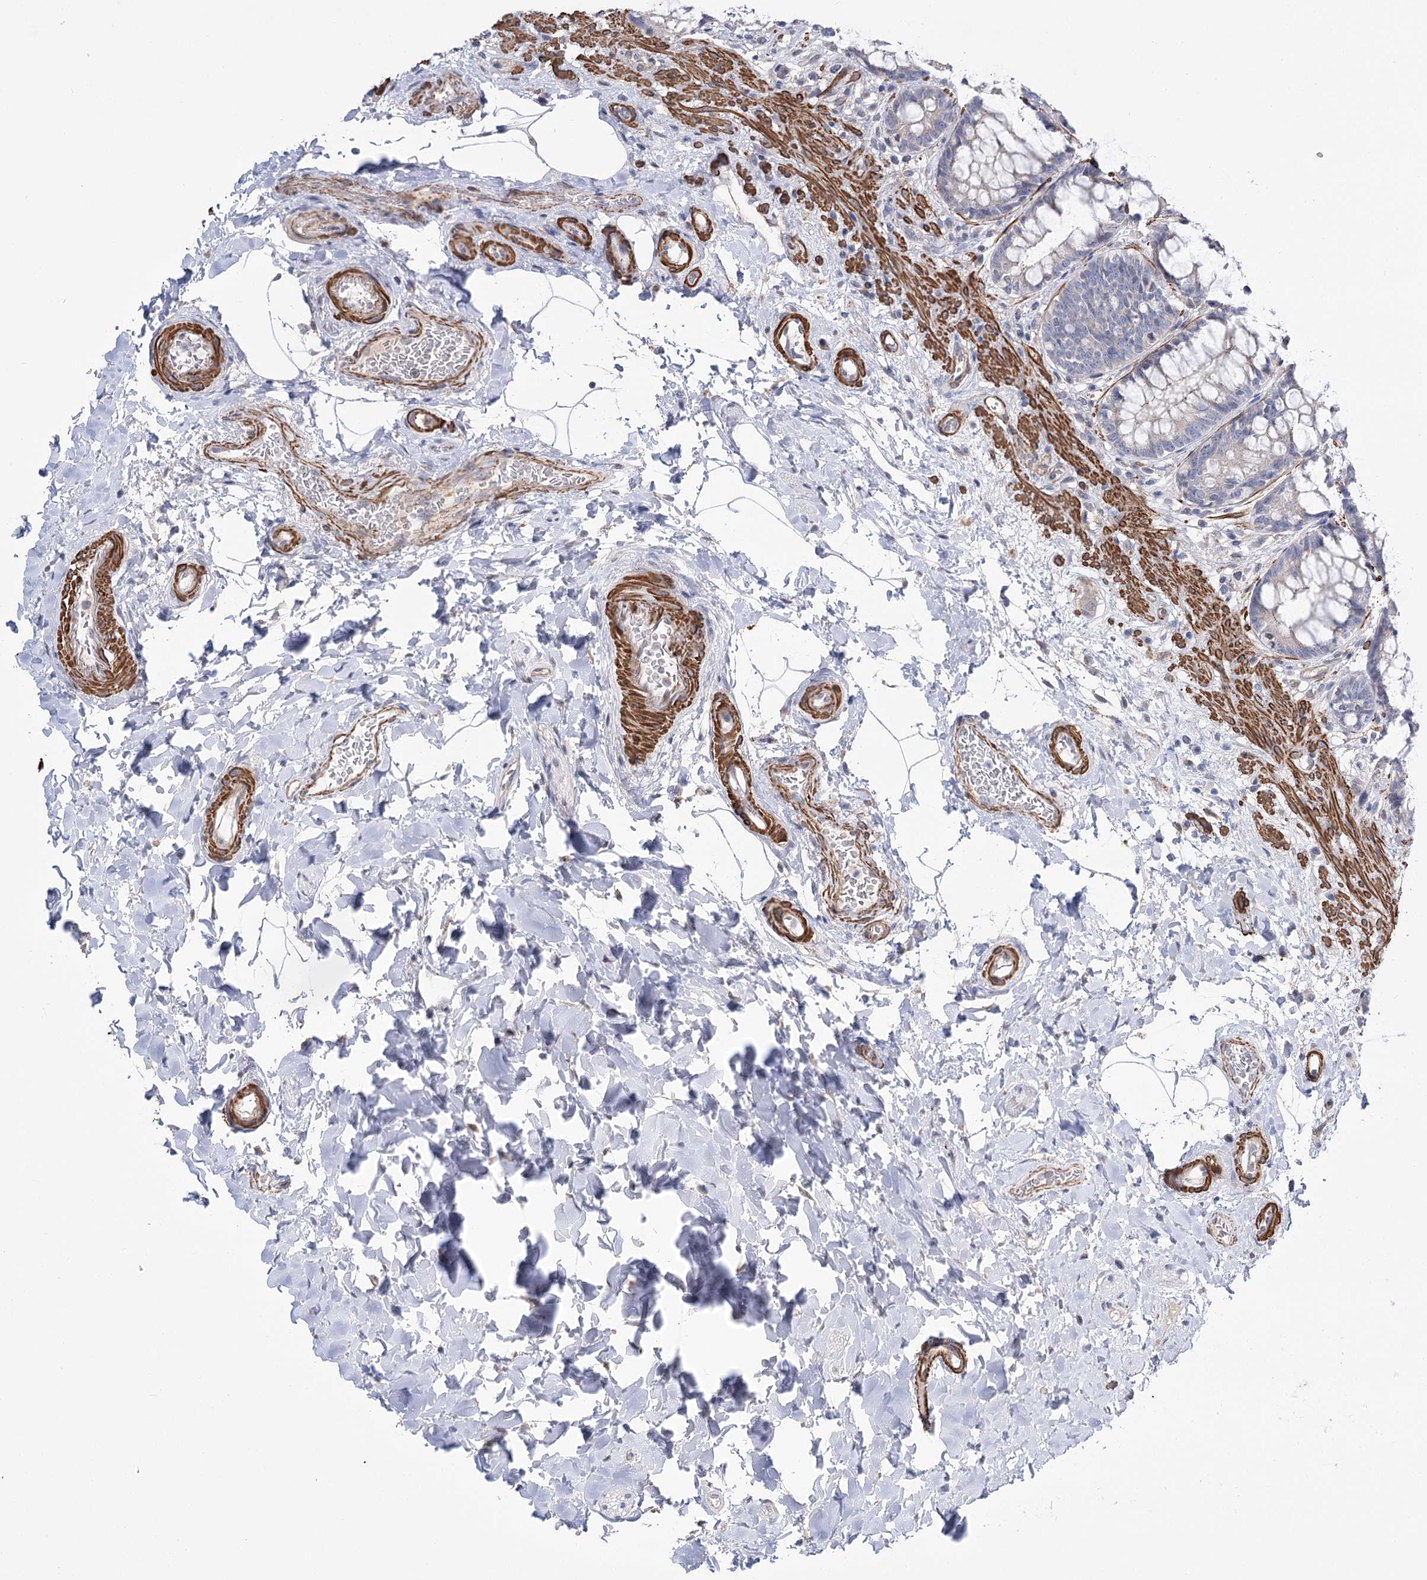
{"staining": {"intensity": "negative", "quantity": "none", "location": "none"}, "tissue": "rectum", "cell_type": "Glandular cells", "image_type": "normal", "snomed": [{"axis": "morphology", "description": "Normal tissue, NOS"}, {"axis": "topography", "description": "Rectum"}], "caption": "IHC of normal human rectum shows no staining in glandular cells. Nuclei are stained in blue.", "gene": "WASHC3", "patient": {"sex": "male", "age": 64}}